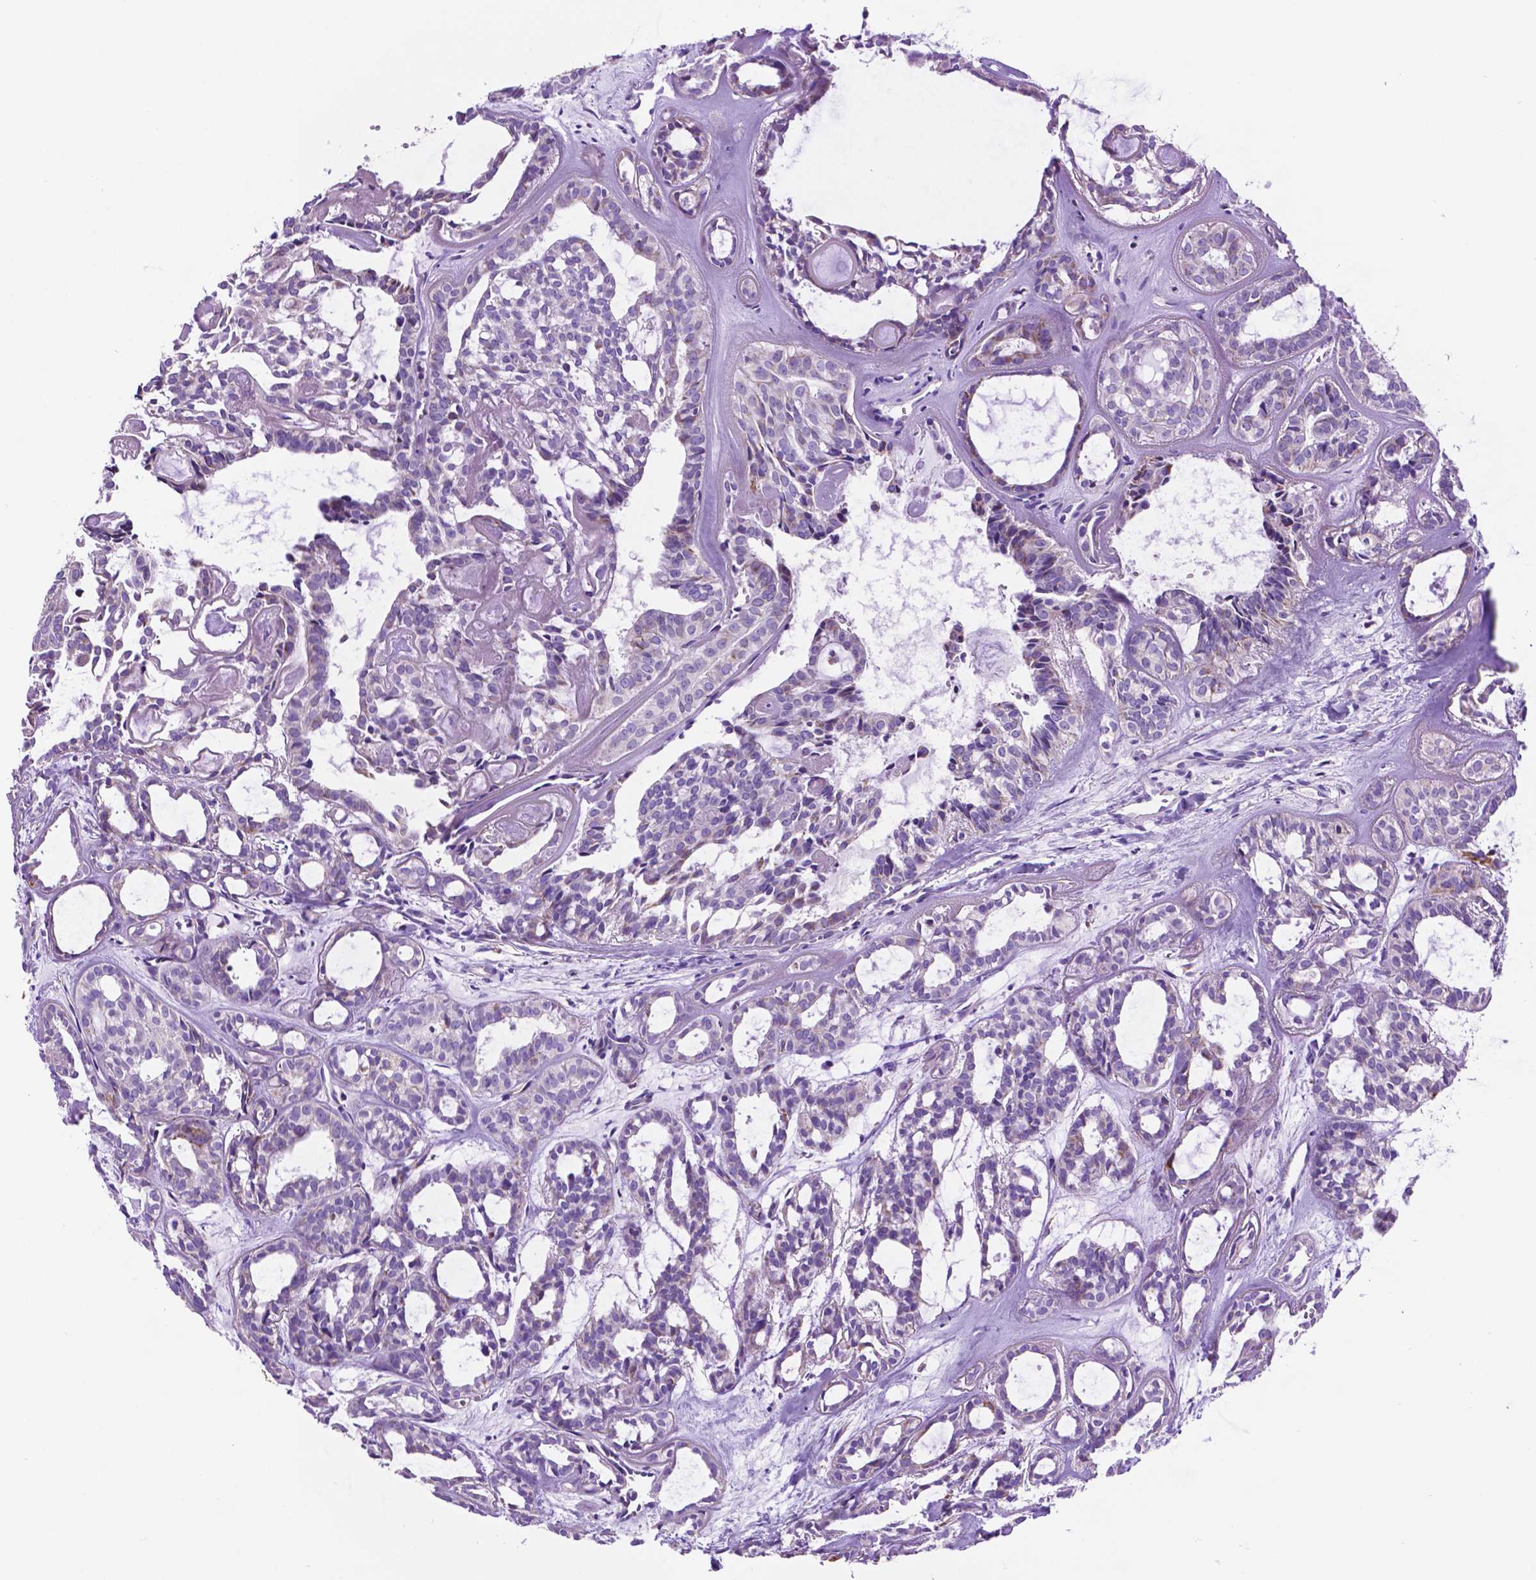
{"staining": {"intensity": "negative", "quantity": "none", "location": "none"}, "tissue": "head and neck cancer", "cell_type": "Tumor cells", "image_type": "cancer", "snomed": [{"axis": "morphology", "description": "Adenocarcinoma, NOS"}, {"axis": "topography", "description": "Head-Neck"}], "caption": "IHC of adenocarcinoma (head and neck) displays no positivity in tumor cells.", "gene": "GDPD5", "patient": {"sex": "female", "age": 62}}